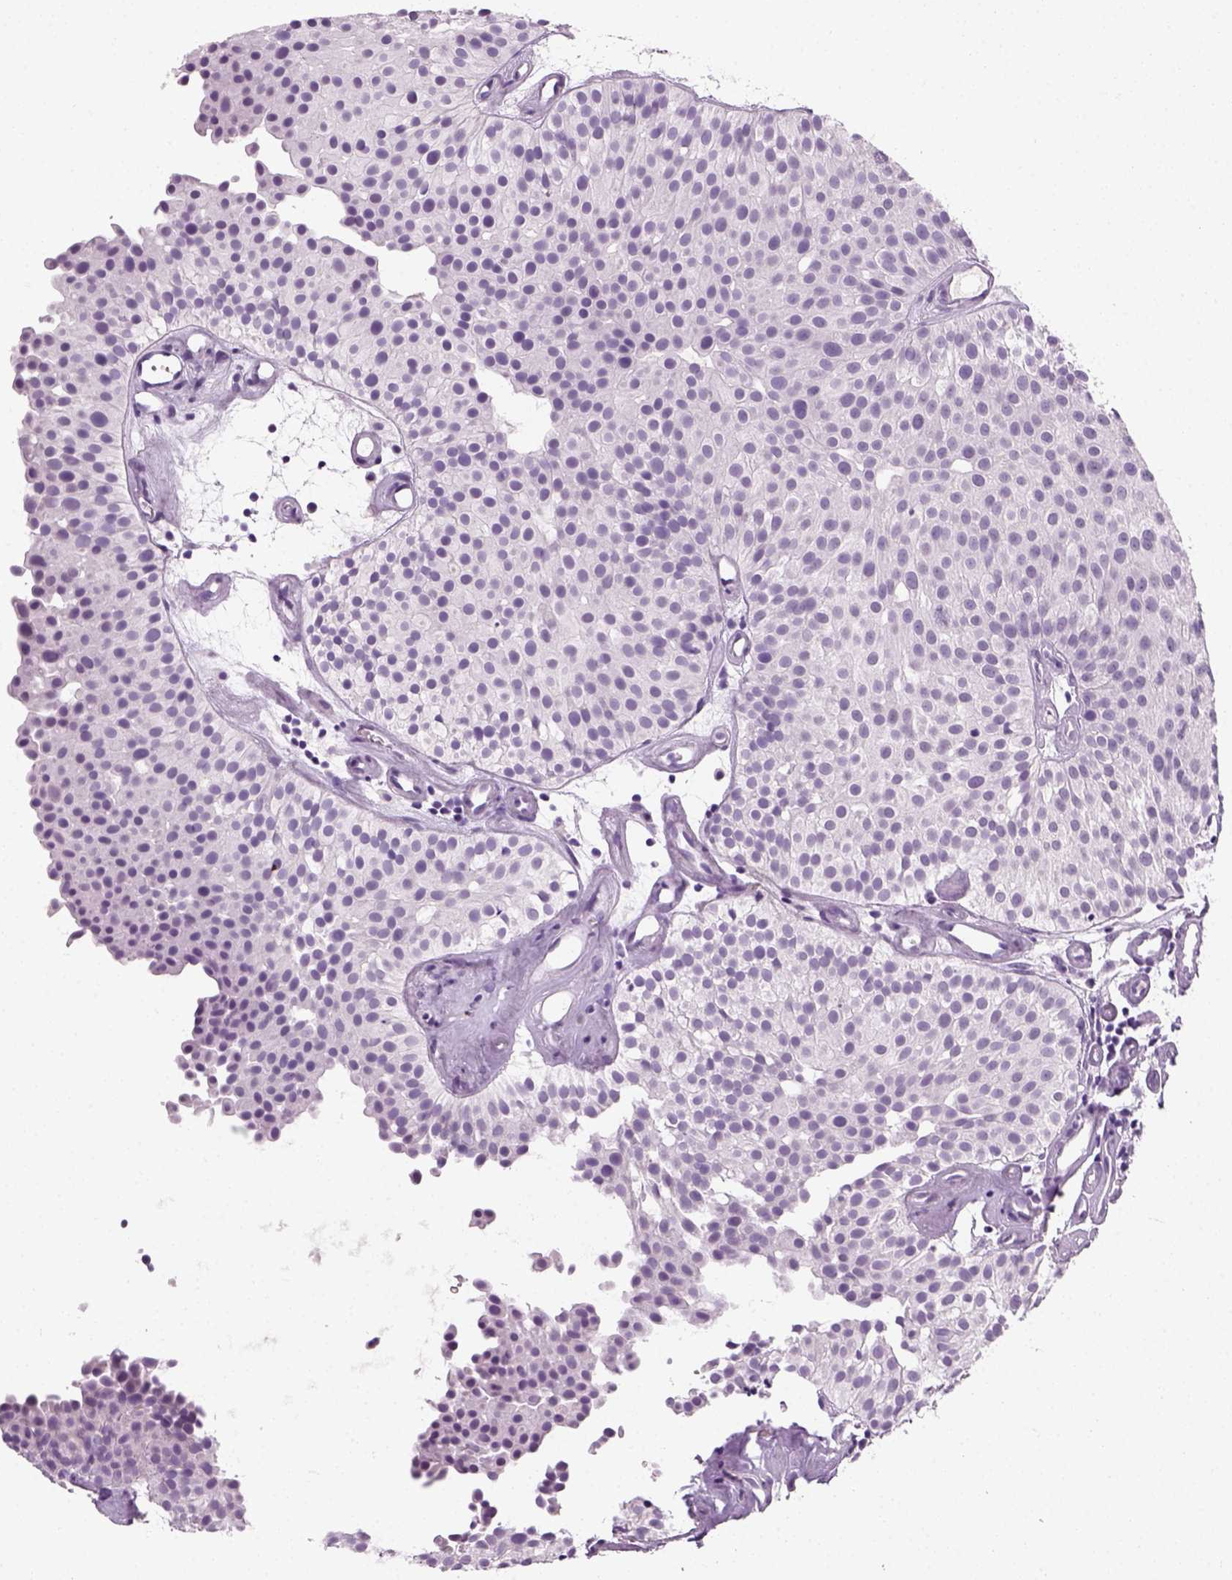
{"staining": {"intensity": "negative", "quantity": "none", "location": "none"}, "tissue": "urothelial cancer", "cell_type": "Tumor cells", "image_type": "cancer", "snomed": [{"axis": "morphology", "description": "Urothelial carcinoma, Low grade"}, {"axis": "topography", "description": "Urinary bladder"}], "caption": "Low-grade urothelial carcinoma stained for a protein using immunohistochemistry displays no staining tumor cells.", "gene": "TH", "patient": {"sex": "female", "age": 87}}